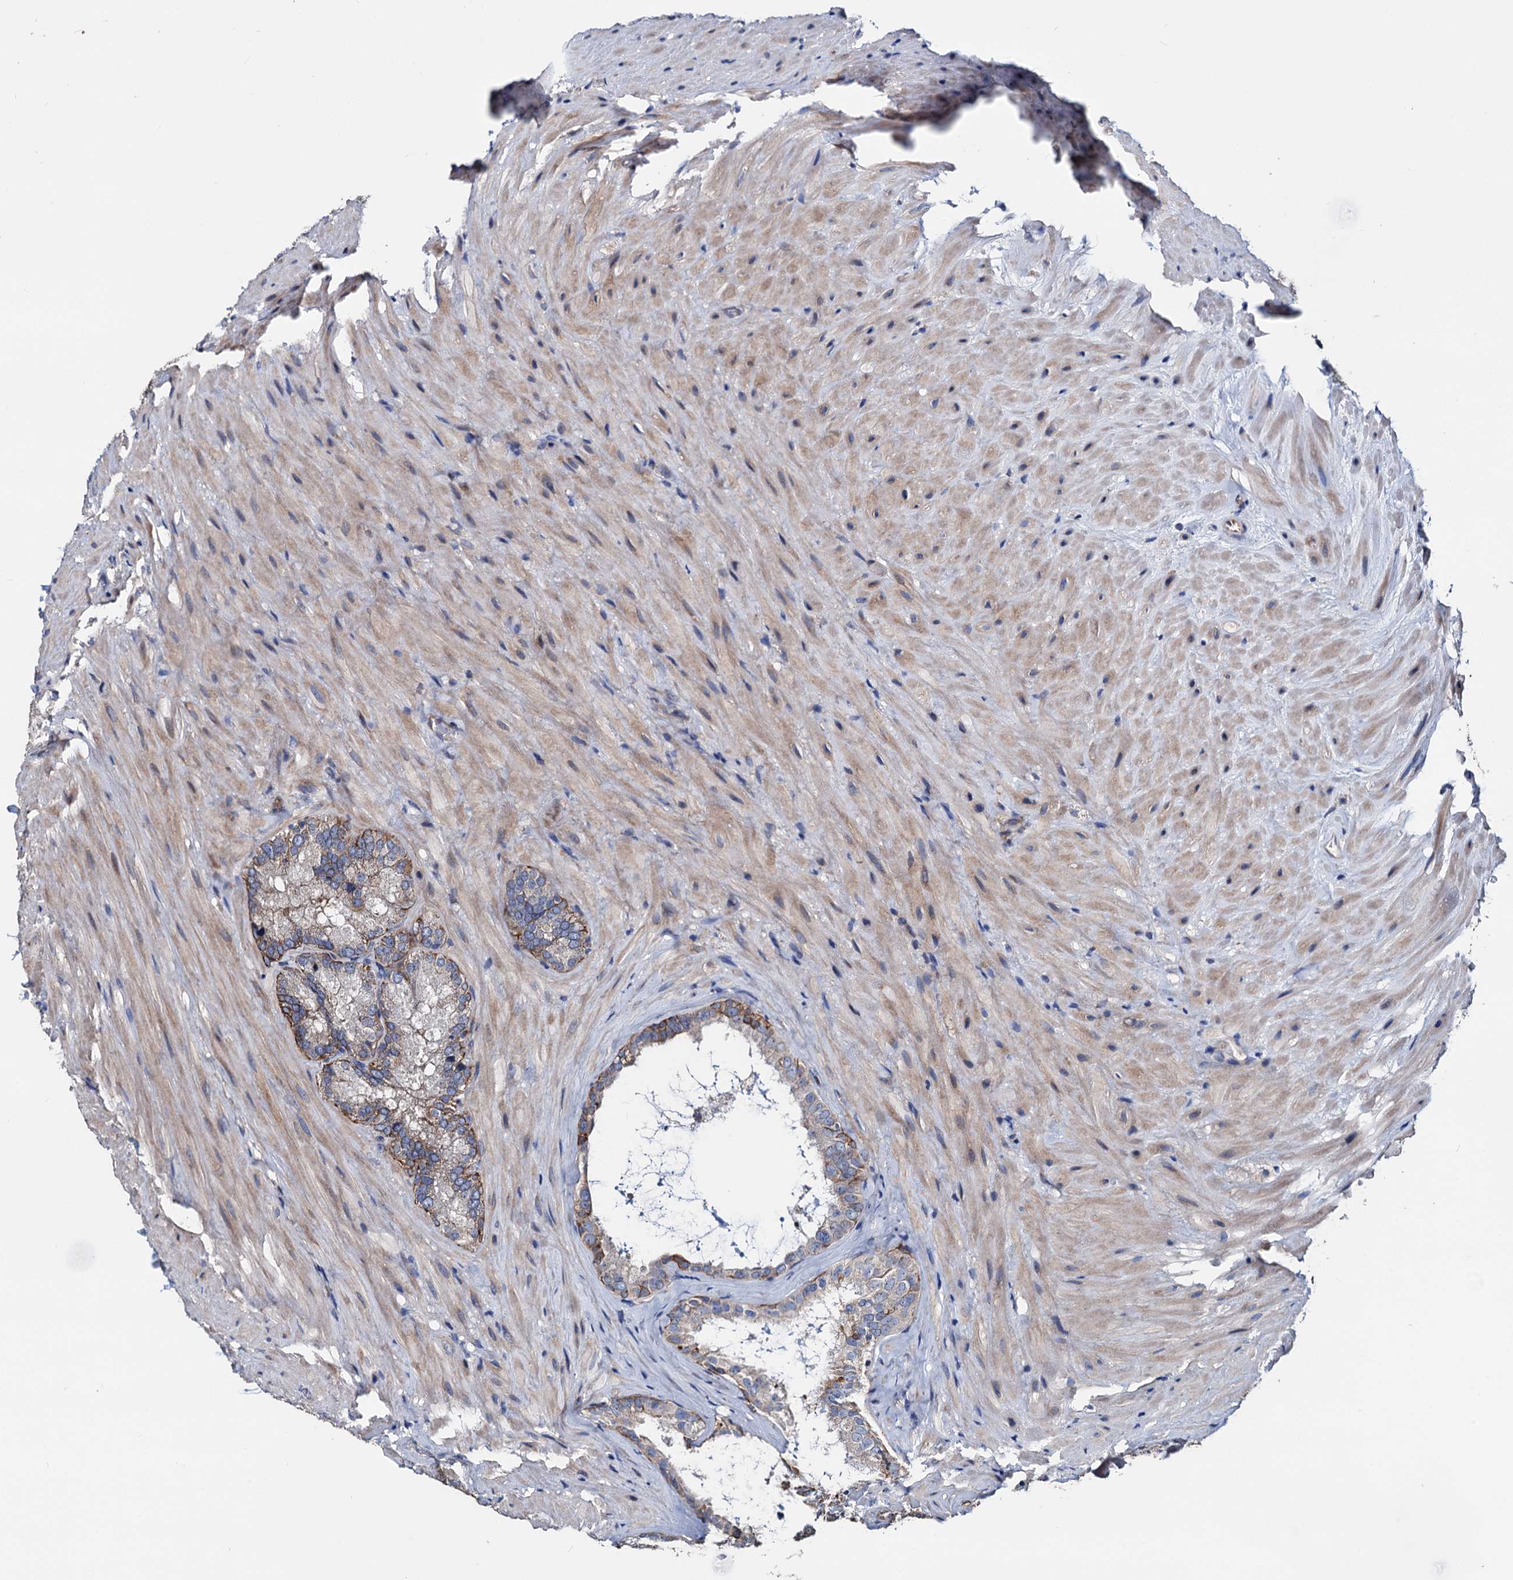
{"staining": {"intensity": "moderate", "quantity": "<25%", "location": "cytoplasmic/membranous"}, "tissue": "seminal vesicle", "cell_type": "Glandular cells", "image_type": "normal", "snomed": [{"axis": "morphology", "description": "Normal tissue, NOS"}, {"axis": "topography", "description": "Seminal veicle"}], "caption": "Immunohistochemistry (DAB) staining of unremarkable human seminal vesicle reveals moderate cytoplasmic/membranous protein positivity in about <25% of glandular cells. (DAB (3,3'-diaminobenzidine) = brown stain, brightfield microscopy at high magnification).", "gene": "AKAP11", "patient": {"sex": "male", "age": 62}}